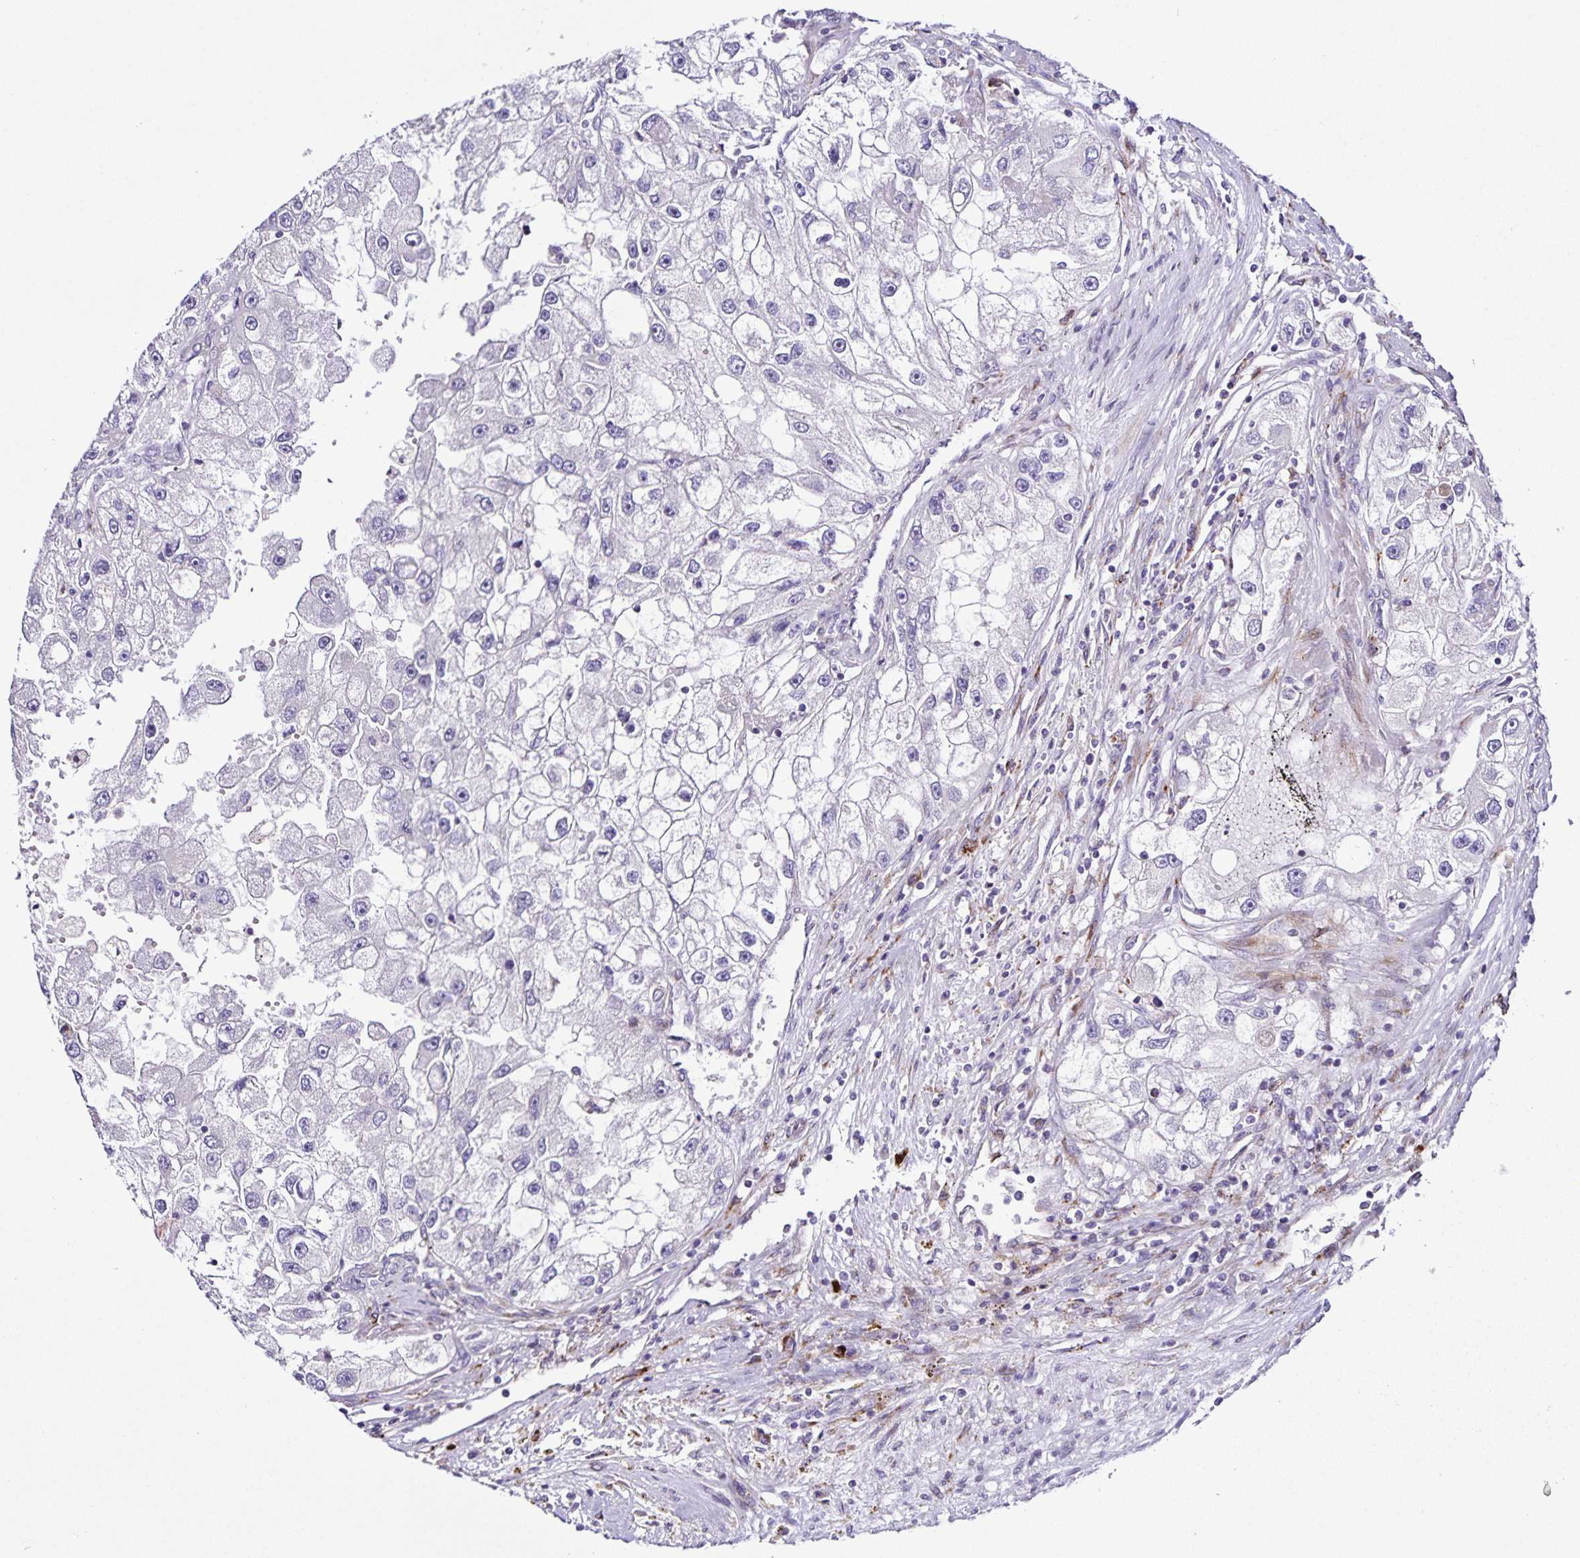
{"staining": {"intensity": "negative", "quantity": "none", "location": "none"}, "tissue": "renal cancer", "cell_type": "Tumor cells", "image_type": "cancer", "snomed": [{"axis": "morphology", "description": "Adenocarcinoma, NOS"}, {"axis": "topography", "description": "Kidney"}], "caption": "The micrograph reveals no staining of tumor cells in renal adenocarcinoma.", "gene": "OSBPL5", "patient": {"sex": "male", "age": 63}}